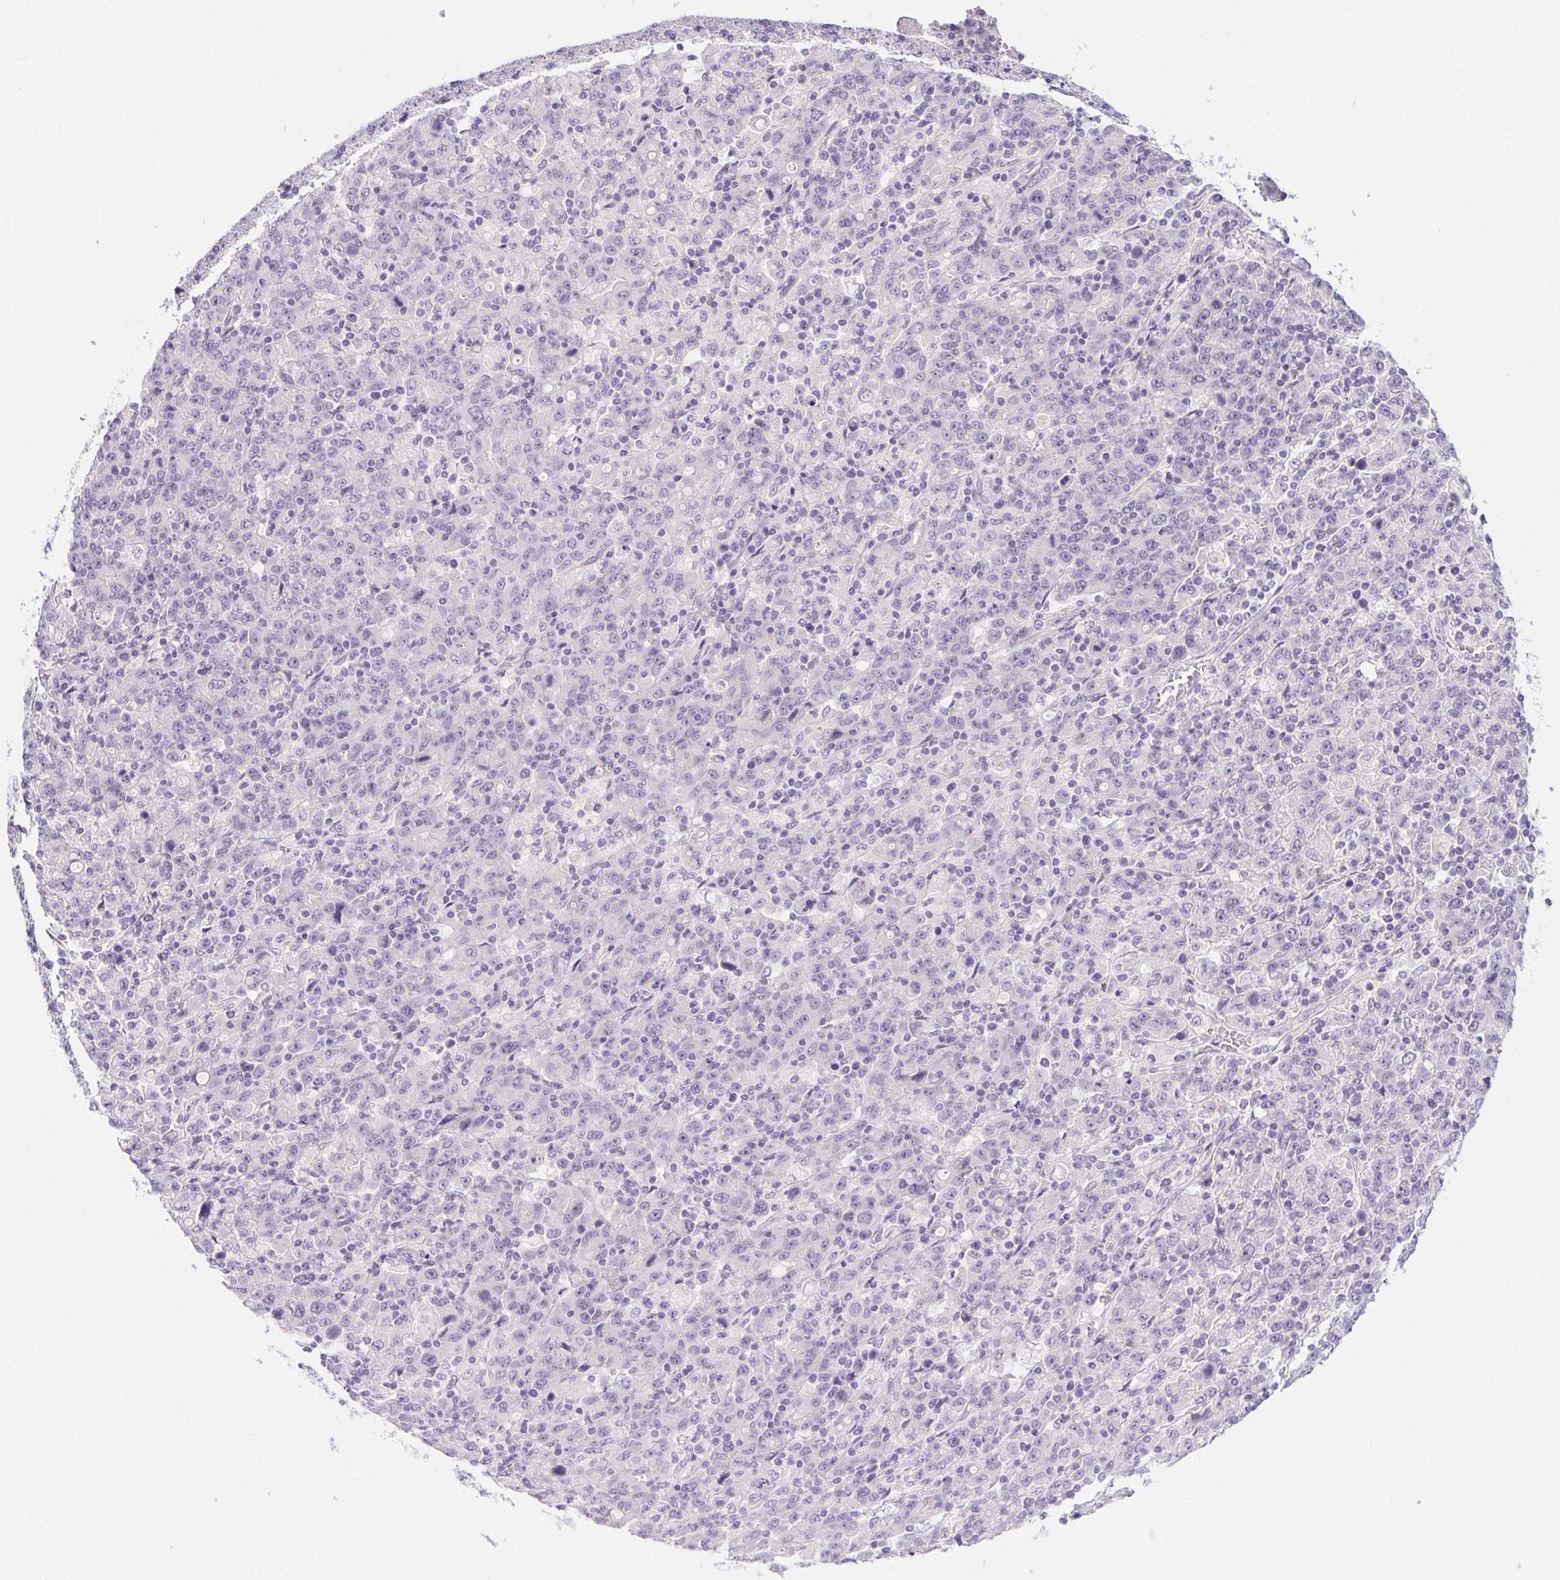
{"staining": {"intensity": "negative", "quantity": "none", "location": "none"}, "tissue": "stomach cancer", "cell_type": "Tumor cells", "image_type": "cancer", "snomed": [{"axis": "morphology", "description": "Adenocarcinoma, NOS"}, {"axis": "topography", "description": "Stomach, upper"}], "caption": "Immunohistochemistry micrograph of neoplastic tissue: stomach cancer (adenocarcinoma) stained with DAB displays no significant protein expression in tumor cells.", "gene": "DYNC2LI1", "patient": {"sex": "male", "age": 69}}